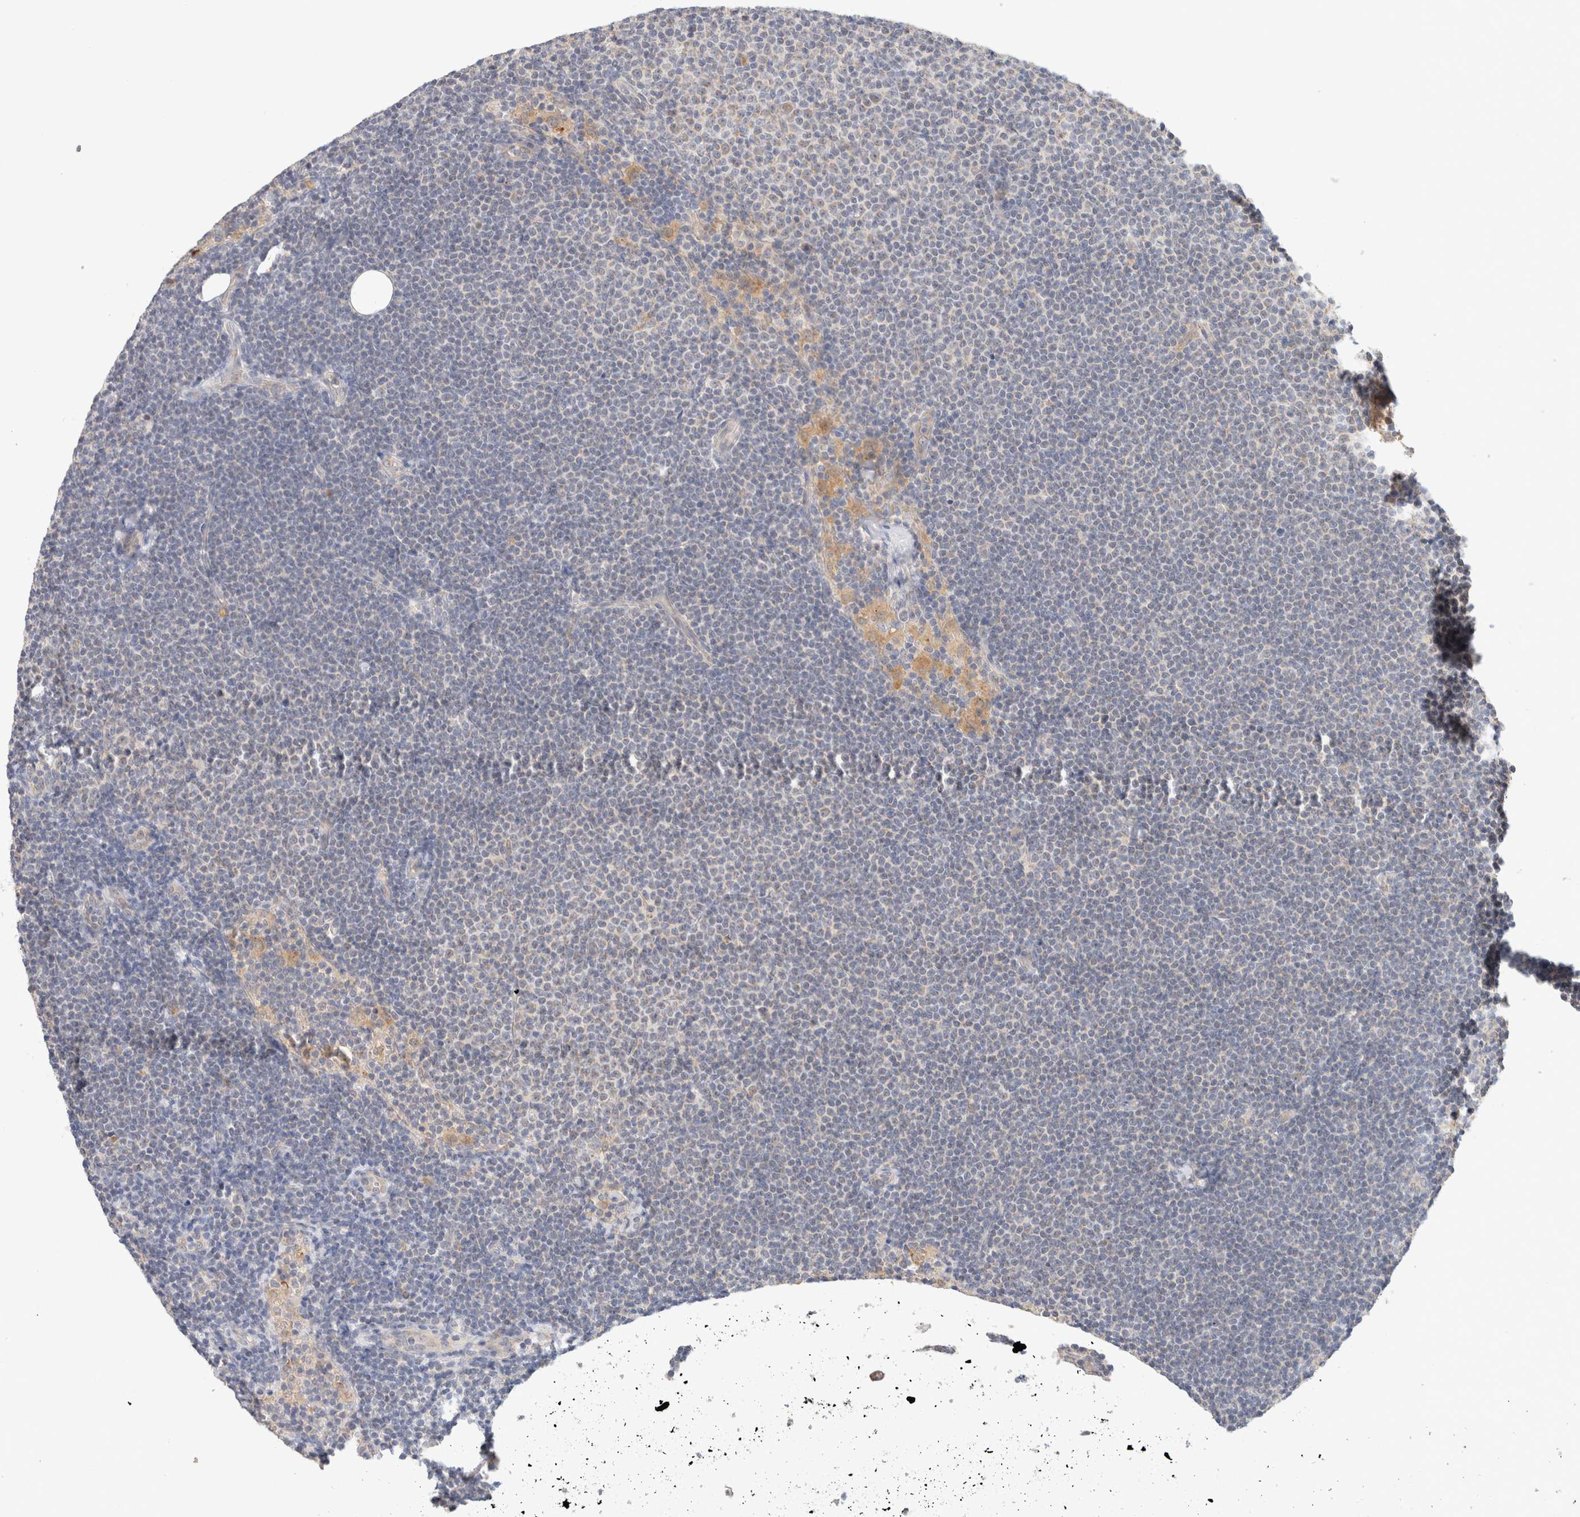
{"staining": {"intensity": "negative", "quantity": "none", "location": "none"}, "tissue": "lymphoma", "cell_type": "Tumor cells", "image_type": "cancer", "snomed": [{"axis": "morphology", "description": "Malignant lymphoma, non-Hodgkin's type, Low grade"}, {"axis": "topography", "description": "Lymph node"}], "caption": "This is an immunohistochemistry photomicrograph of human lymphoma. There is no expression in tumor cells.", "gene": "CA13", "patient": {"sex": "female", "age": 53}}